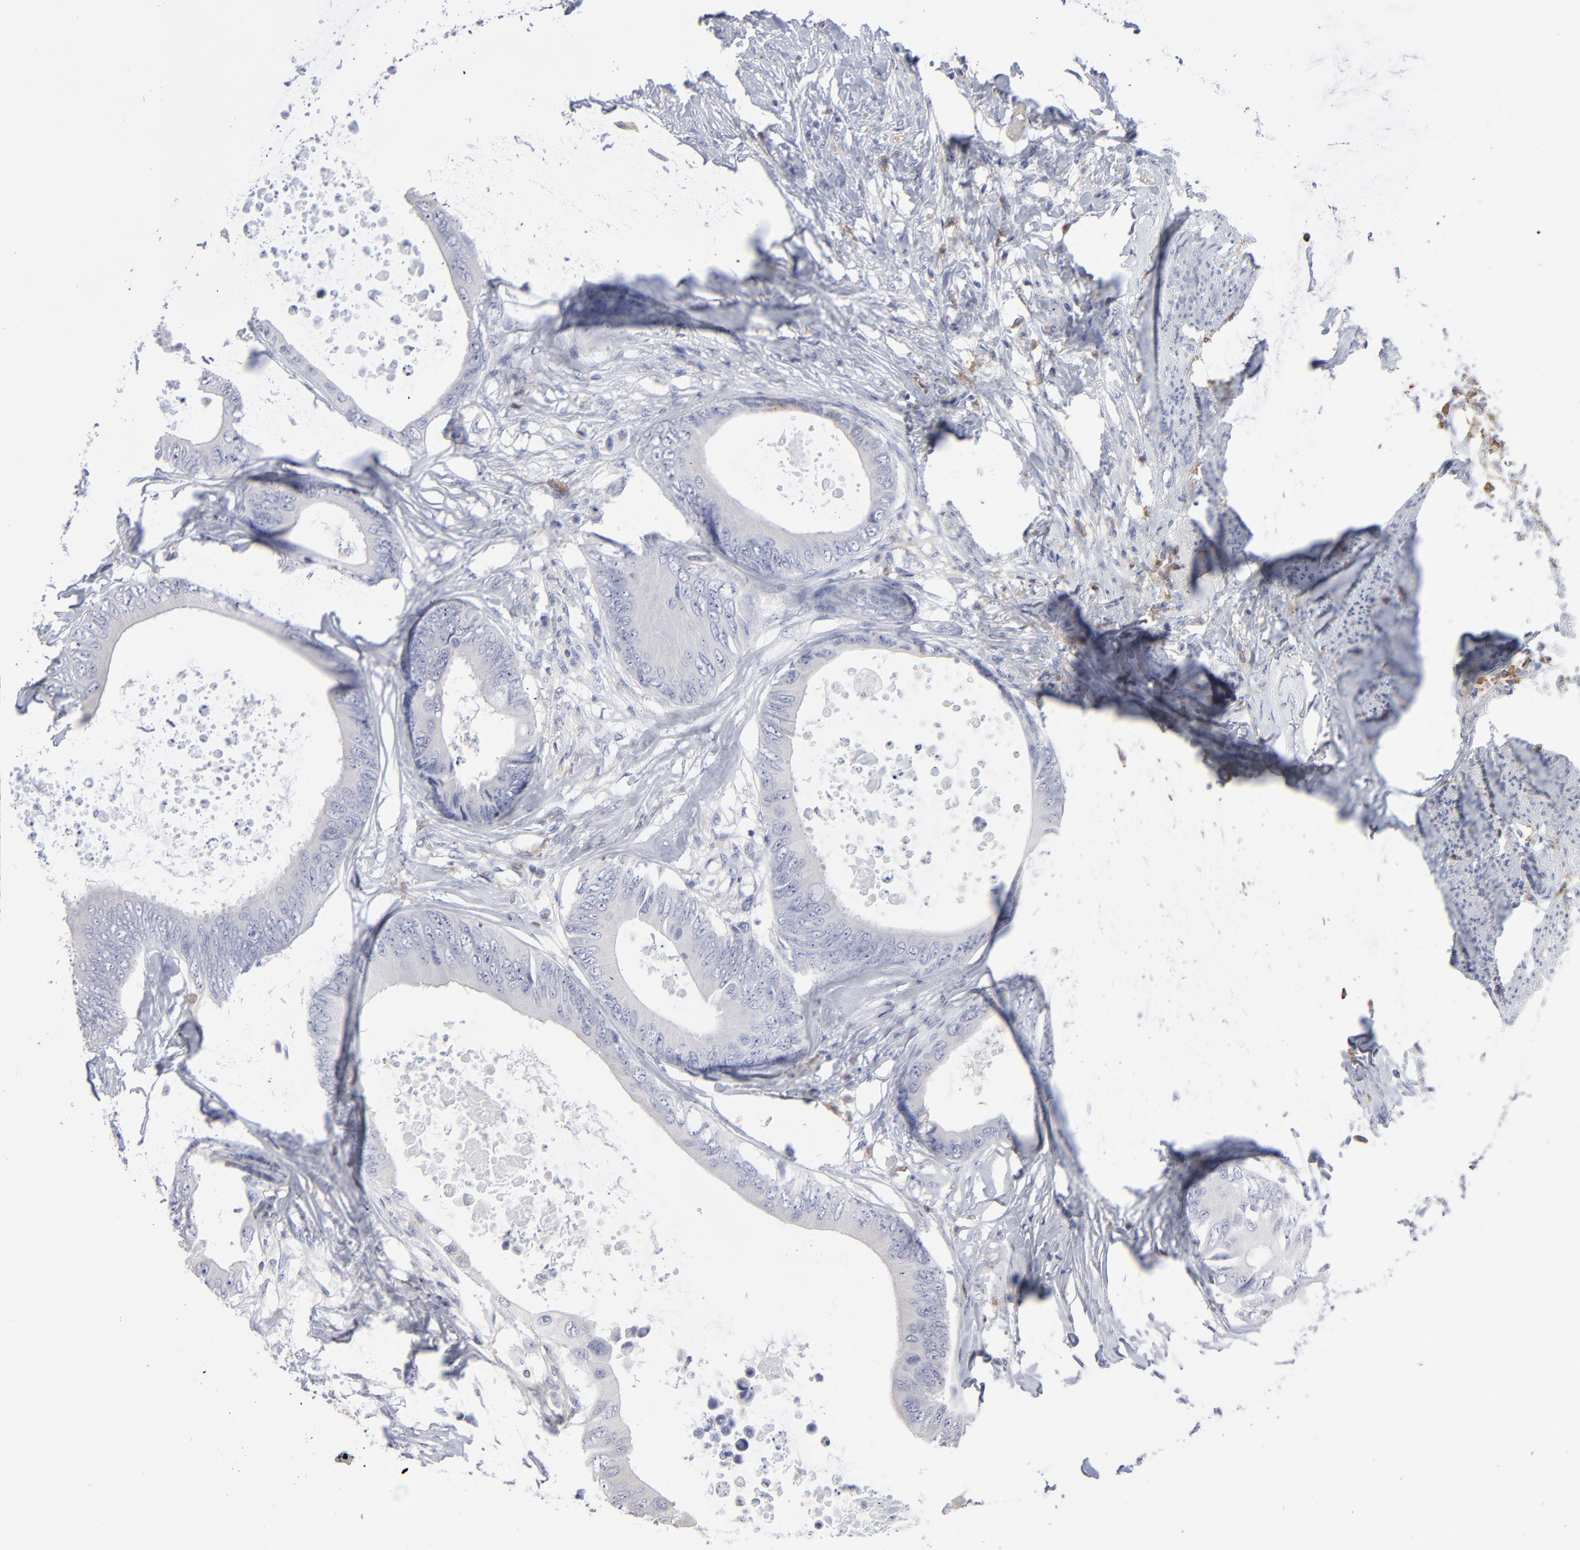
{"staining": {"intensity": "negative", "quantity": "none", "location": "none"}, "tissue": "colorectal cancer", "cell_type": "Tumor cells", "image_type": "cancer", "snomed": [{"axis": "morphology", "description": "Normal tissue, NOS"}, {"axis": "morphology", "description": "Adenocarcinoma, NOS"}, {"axis": "topography", "description": "Rectum"}, {"axis": "topography", "description": "Peripheral nerve tissue"}], "caption": "The histopathology image shows no staining of tumor cells in colorectal adenocarcinoma.", "gene": "LAT2", "patient": {"sex": "female", "age": 77}}